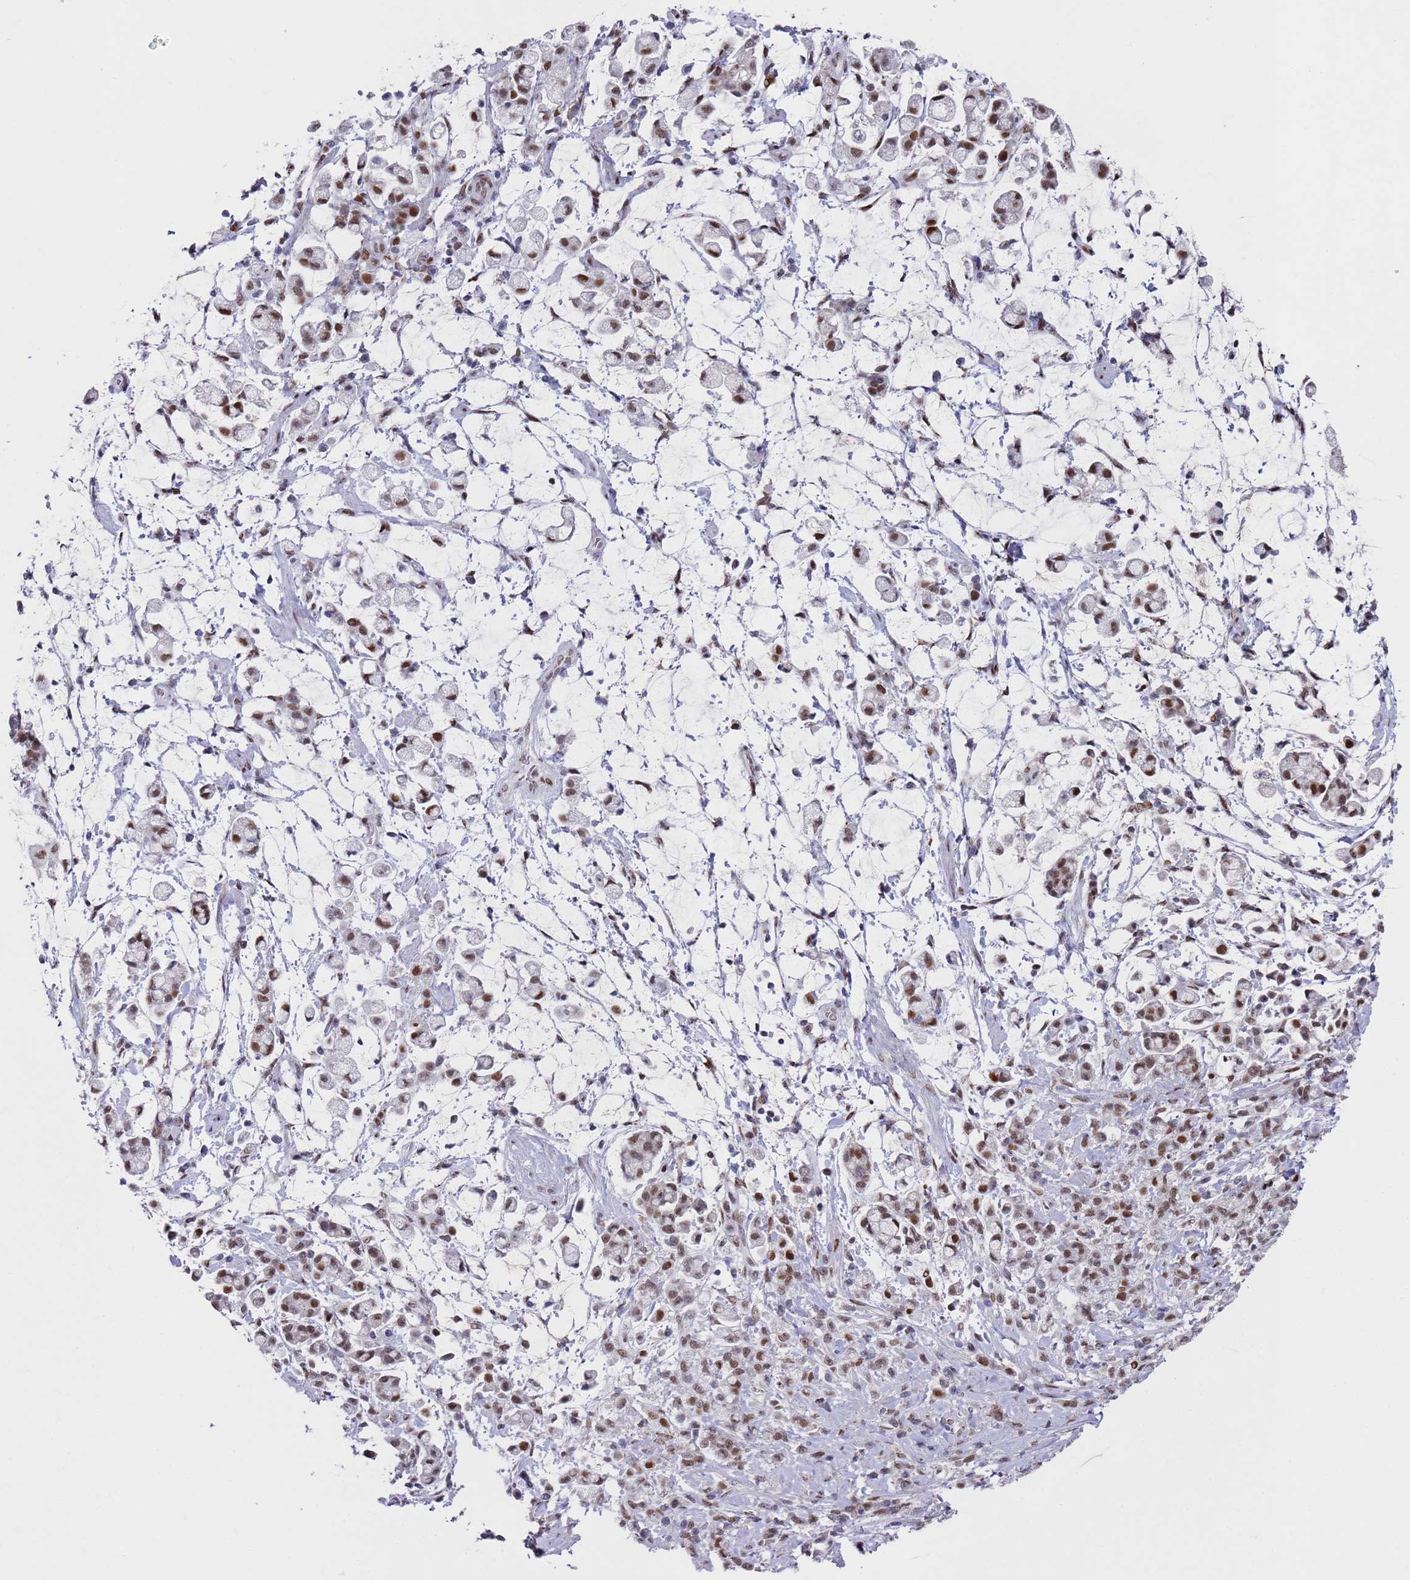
{"staining": {"intensity": "moderate", "quantity": ">75%", "location": "nuclear"}, "tissue": "stomach cancer", "cell_type": "Tumor cells", "image_type": "cancer", "snomed": [{"axis": "morphology", "description": "Adenocarcinoma, NOS"}, {"axis": "topography", "description": "Stomach"}], "caption": "A brown stain highlights moderate nuclear expression of a protein in stomach adenocarcinoma tumor cells. The staining is performed using DAB brown chromogen to label protein expression. The nuclei are counter-stained blue using hematoxylin.", "gene": "COPS6", "patient": {"sex": "female", "age": 60}}